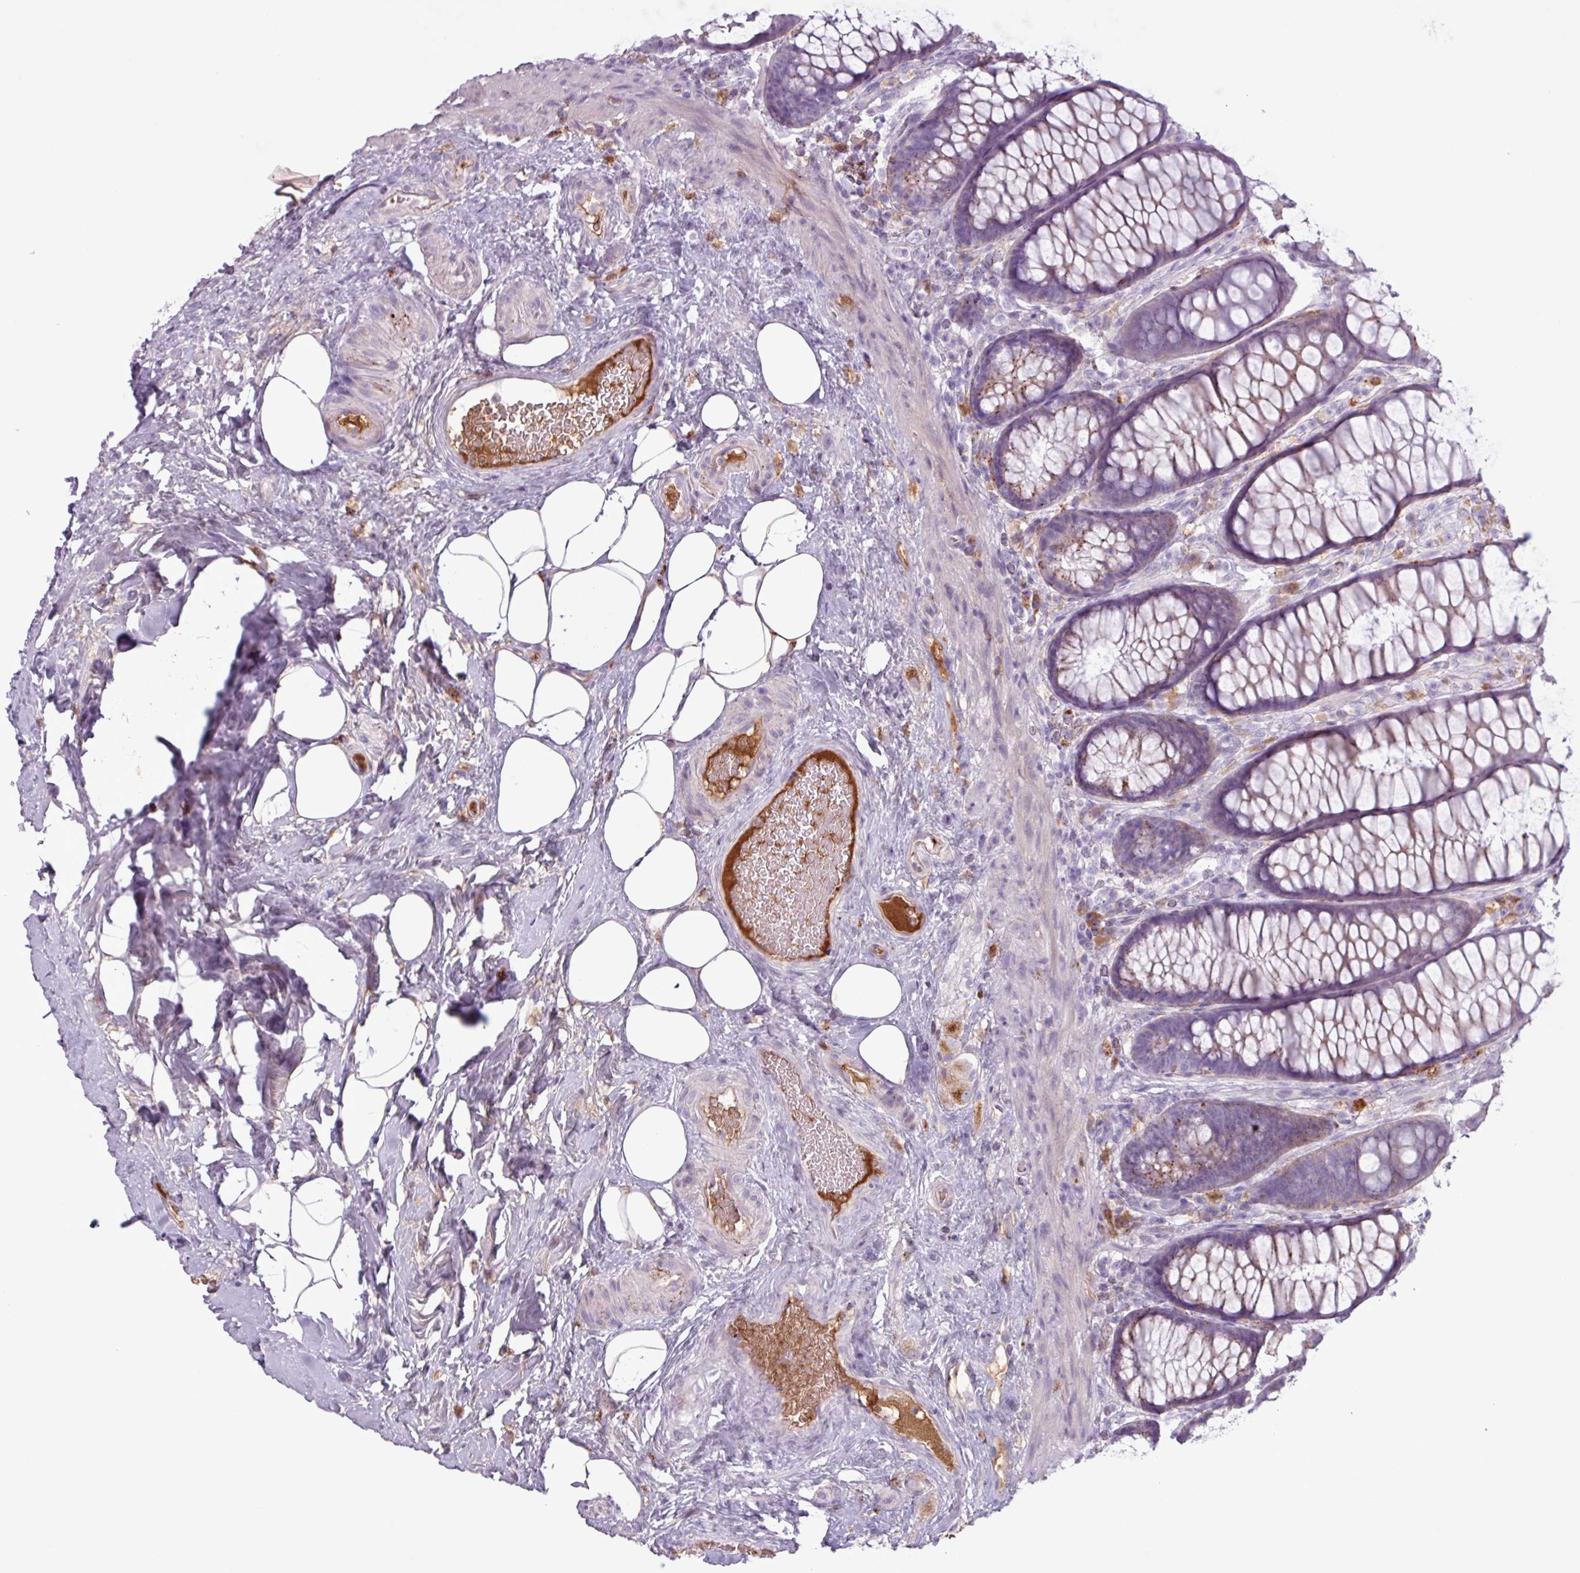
{"staining": {"intensity": "moderate", "quantity": "25%-75%", "location": "cytoplasmic/membranous"}, "tissue": "rectum", "cell_type": "Glandular cells", "image_type": "normal", "snomed": [{"axis": "morphology", "description": "Normal tissue, NOS"}, {"axis": "topography", "description": "Rectum"}], "caption": "Brown immunohistochemical staining in unremarkable human rectum demonstrates moderate cytoplasmic/membranous positivity in about 25%-75% of glandular cells. The protein of interest is shown in brown color, while the nuclei are stained blue.", "gene": "C4A", "patient": {"sex": "female", "age": 67}}